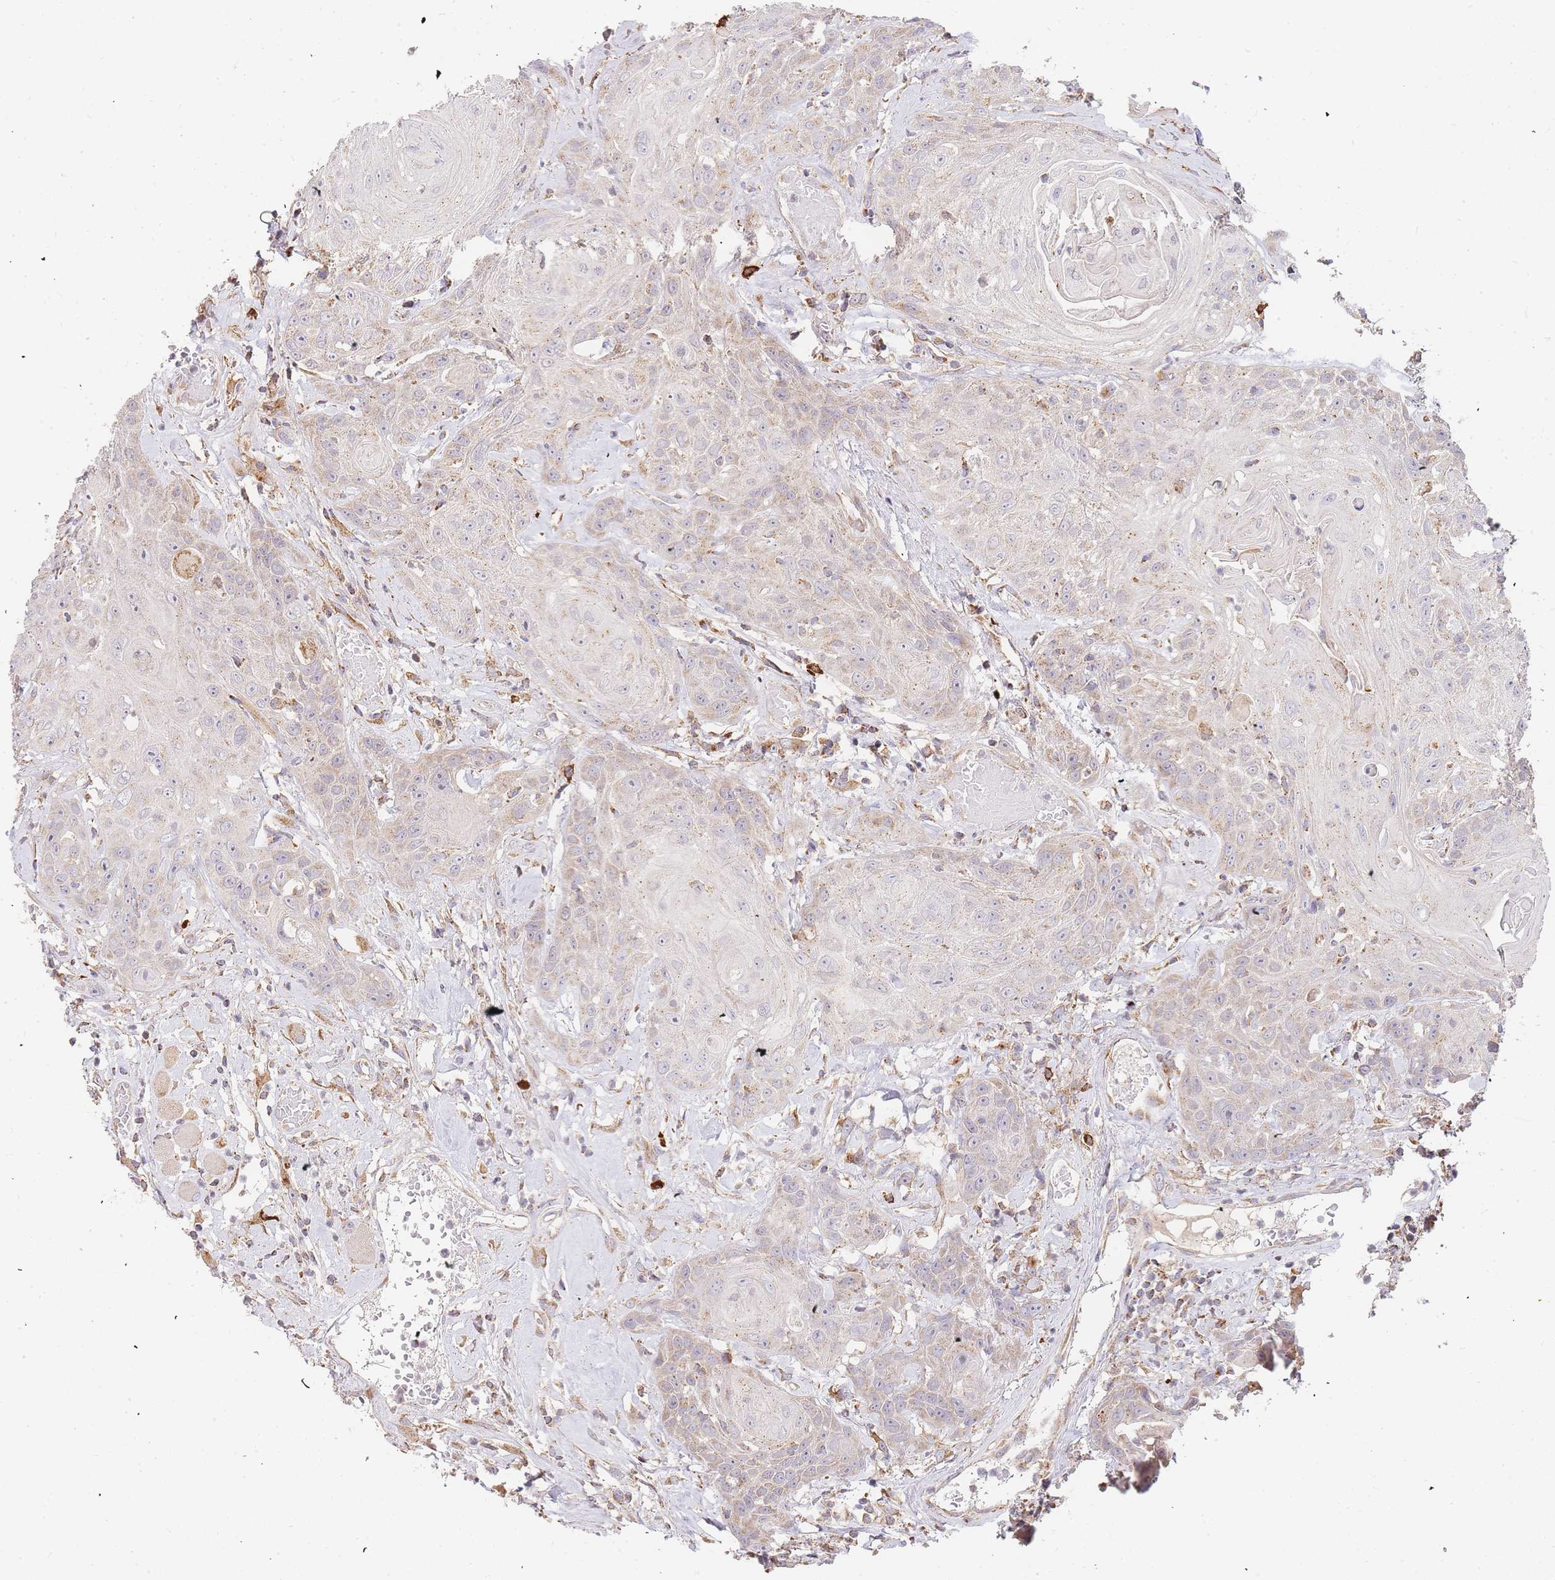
{"staining": {"intensity": "weak", "quantity": "25%-75%", "location": "cytoplasmic/membranous"}, "tissue": "head and neck cancer", "cell_type": "Tumor cells", "image_type": "cancer", "snomed": [{"axis": "morphology", "description": "Squamous cell carcinoma, NOS"}, {"axis": "topography", "description": "Head-Neck"}], "caption": "IHC (DAB (3,3'-diaminobenzidine)) staining of human squamous cell carcinoma (head and neck) shows weak cytoplasmic/membranous protein expression in about 25%-75% of tumor cells.", "gene": "ADCY9", "patient": {"sex": "female", "age": 59}}